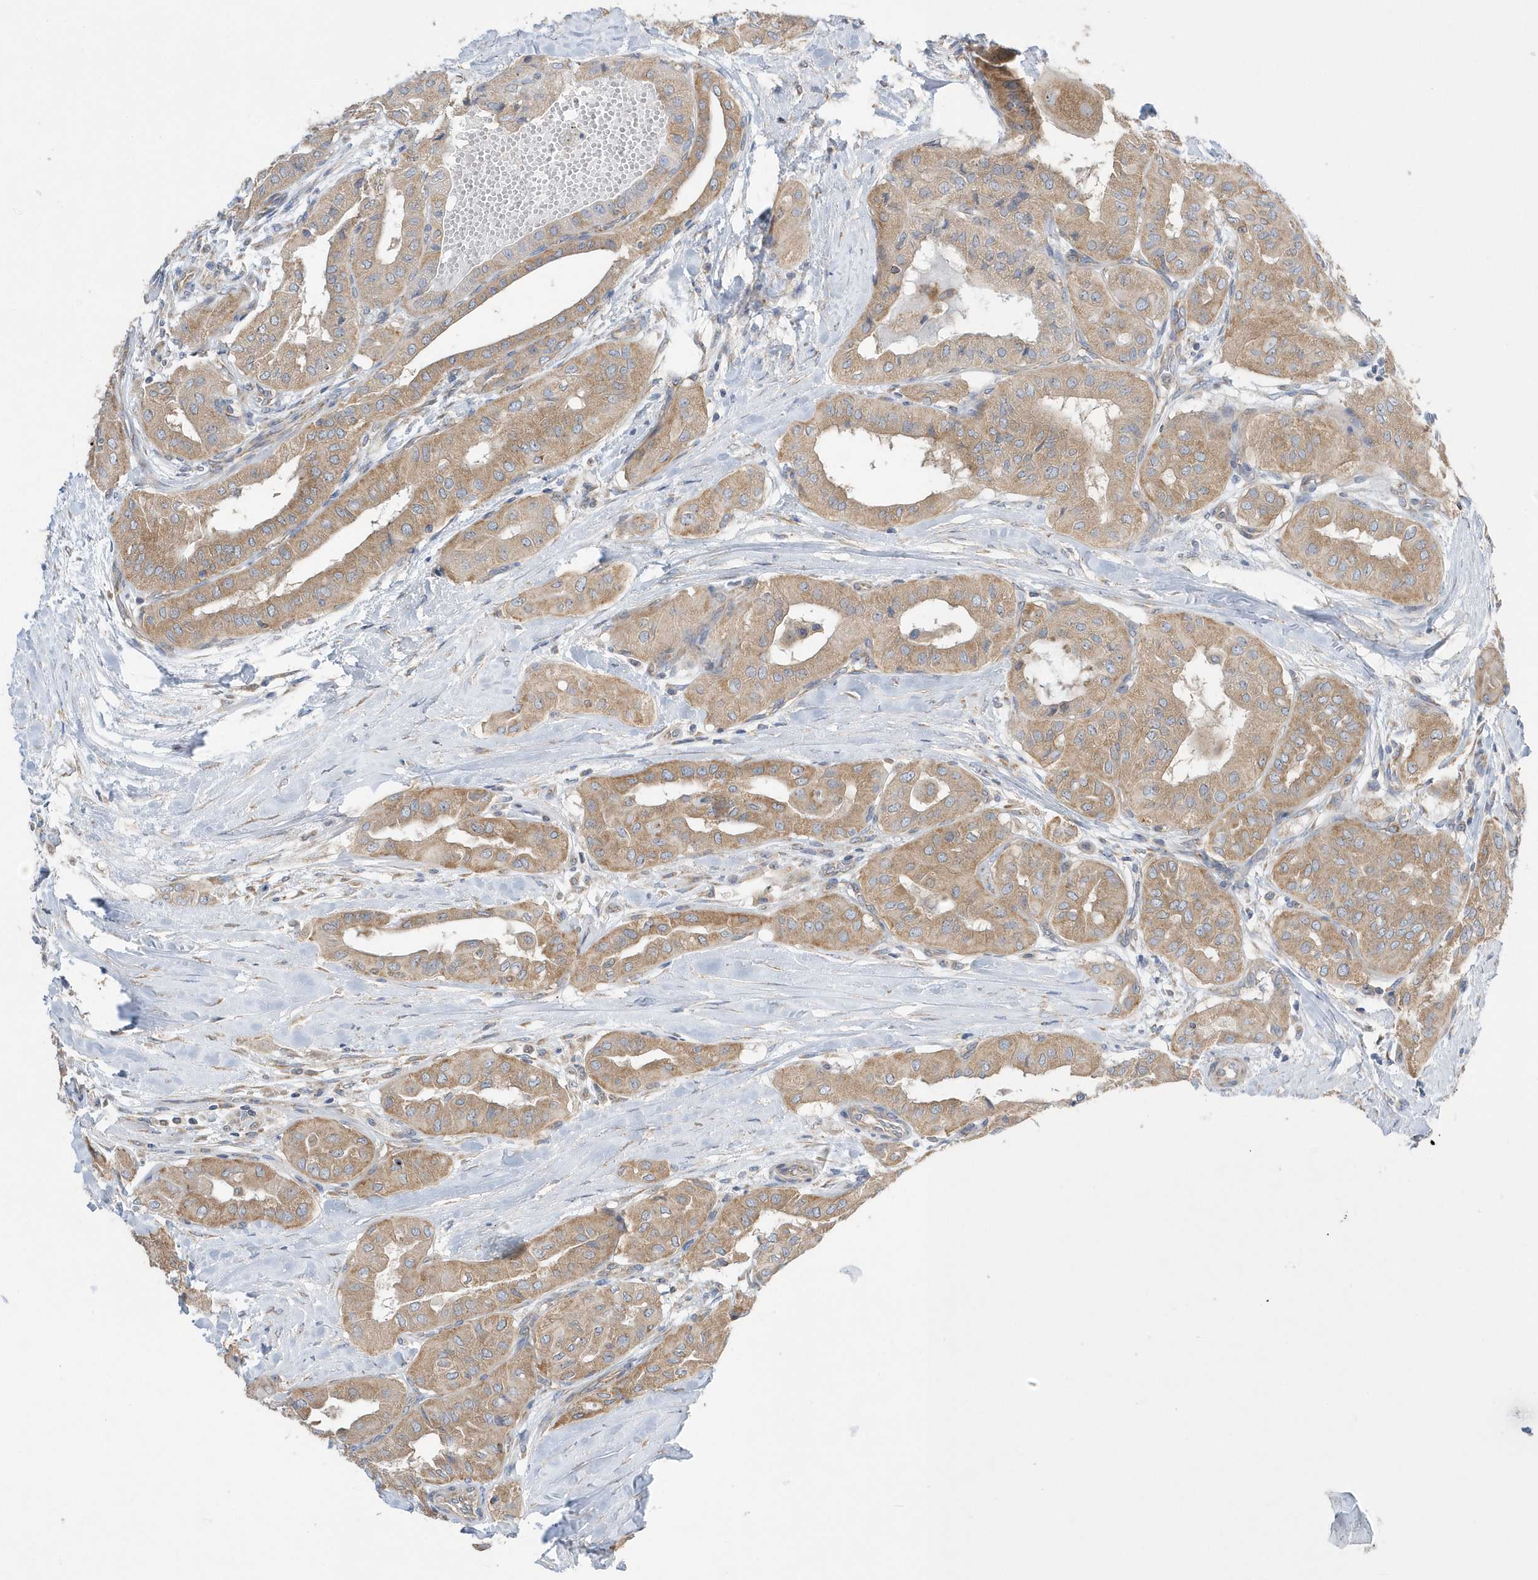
{"staining": {"intensity": "moderate", "quantity": ">75%", "location": "cytoplasmic/membranous"}, "tissue": "thyroid cancer", "cell_type": "Tumor cells", "image_type": "cancer", "snomed": [{"axis": "morphology", "description": "Papillary adenocarcinoma, NOS"}, {"axis": "topography", "description": "Thyroid gland"}], "caption": "Protein expression analysis of thyroid cancer (papillary adenocarcinoma) demonstrates moderate cytoplasmic/membranous positivity in about >75% of tumor cells. (brown staining indicates protein expression, while blue staining denotes nuclei).", "gene": "SPATA5", "patient": {"sex": "female", "age": 59}}